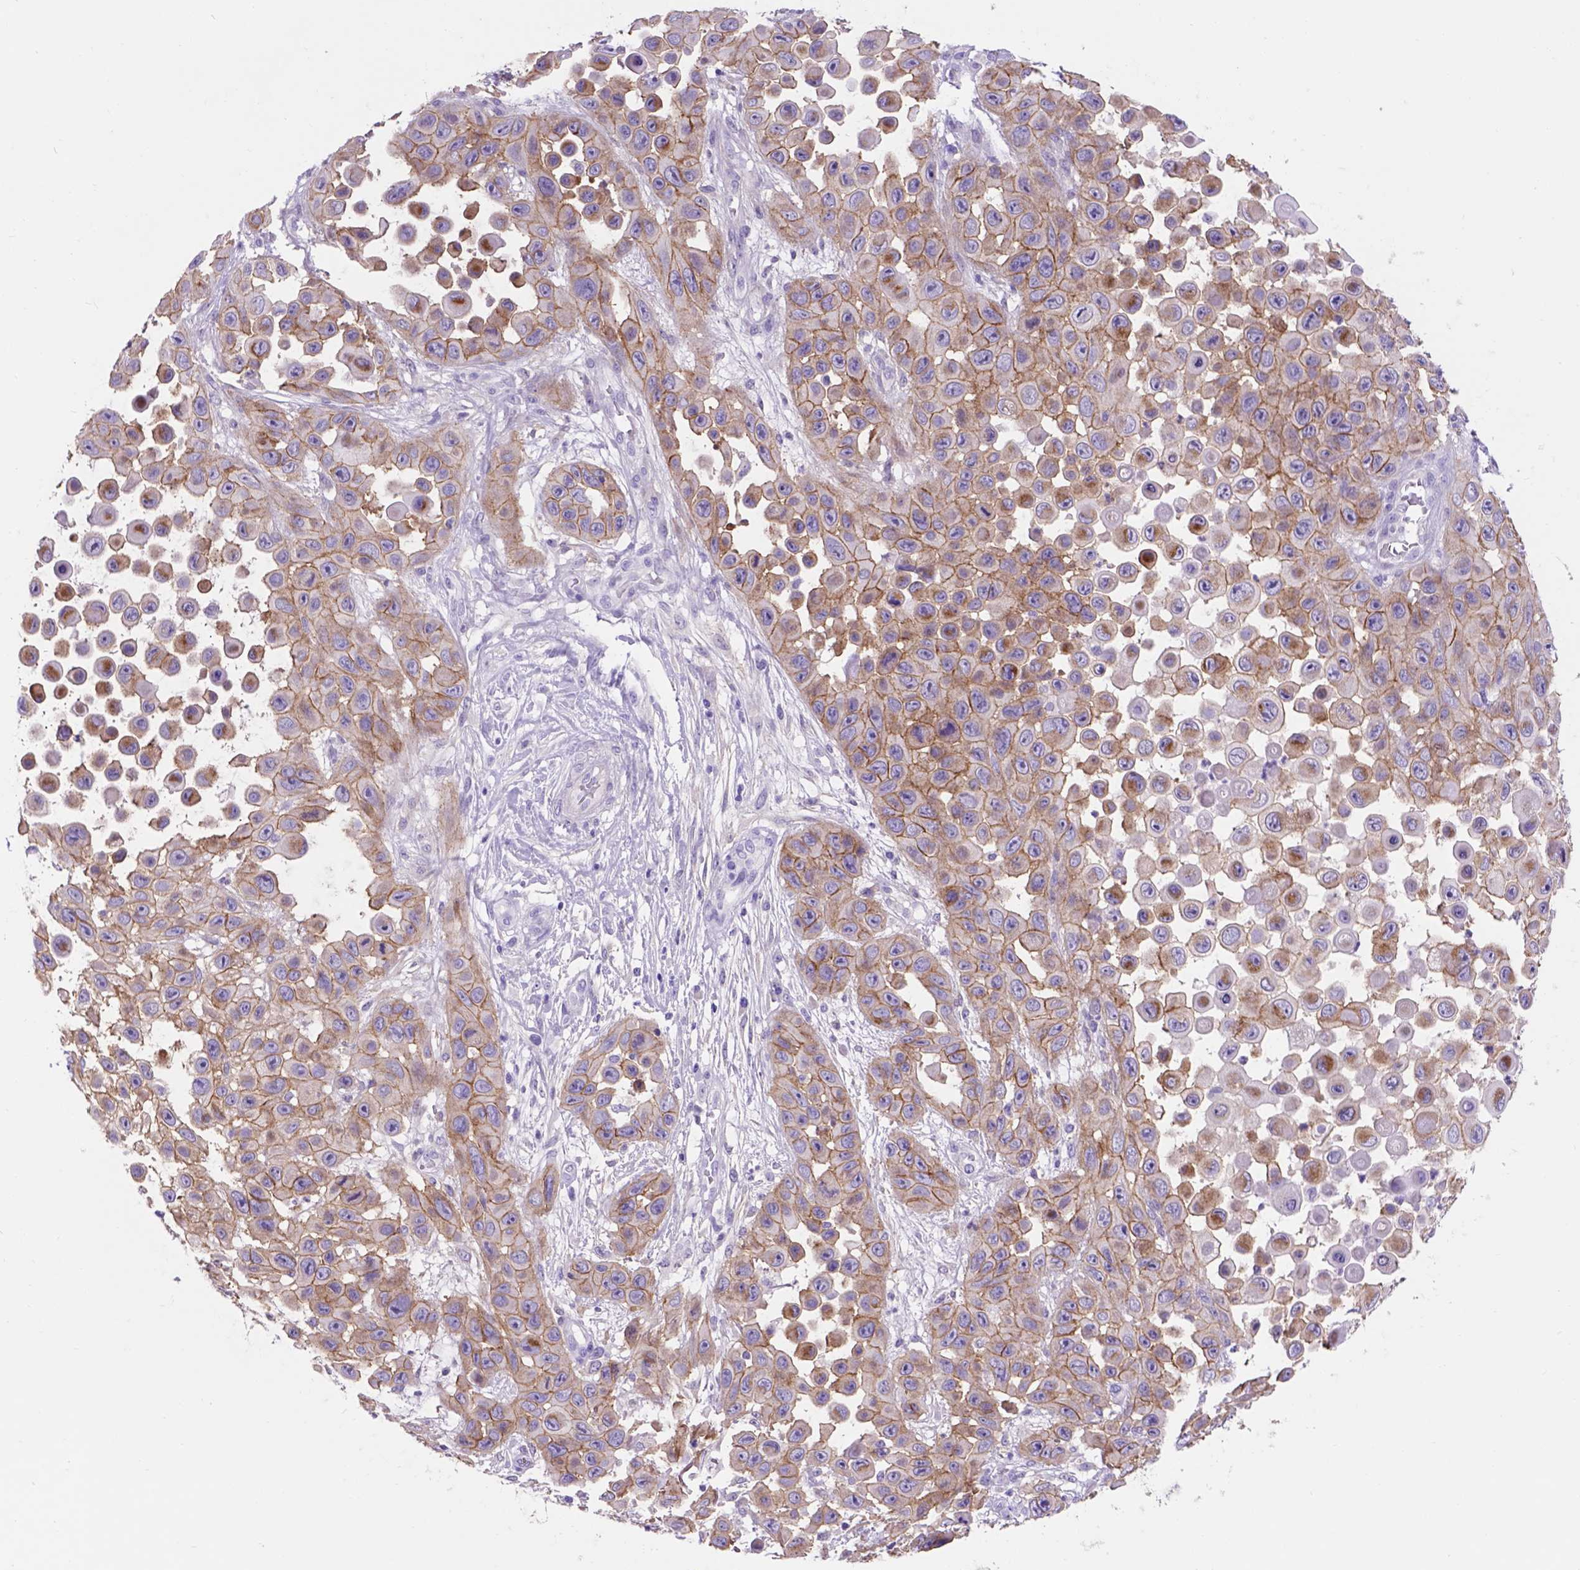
{"staining": {"intensity": "weak", "quantity": ">75%", "location": "cytoplasmic/membranous"}, "tissue": "skin cancer", "cell_type": "Tumor cells", "image_type": "cancer", "snomed": [{"axis": "morphology", "description": "Squamous cell carcinoma, NOS"}, {"axis": "topography", "description": "Skin"}], "caption": "A brown stain shows weak cytoplasmic/membranous expression of a protein in human skin cancer tumor cells.", "gene": "EGFR", "patient": {"sex": "male", "age": 81}}